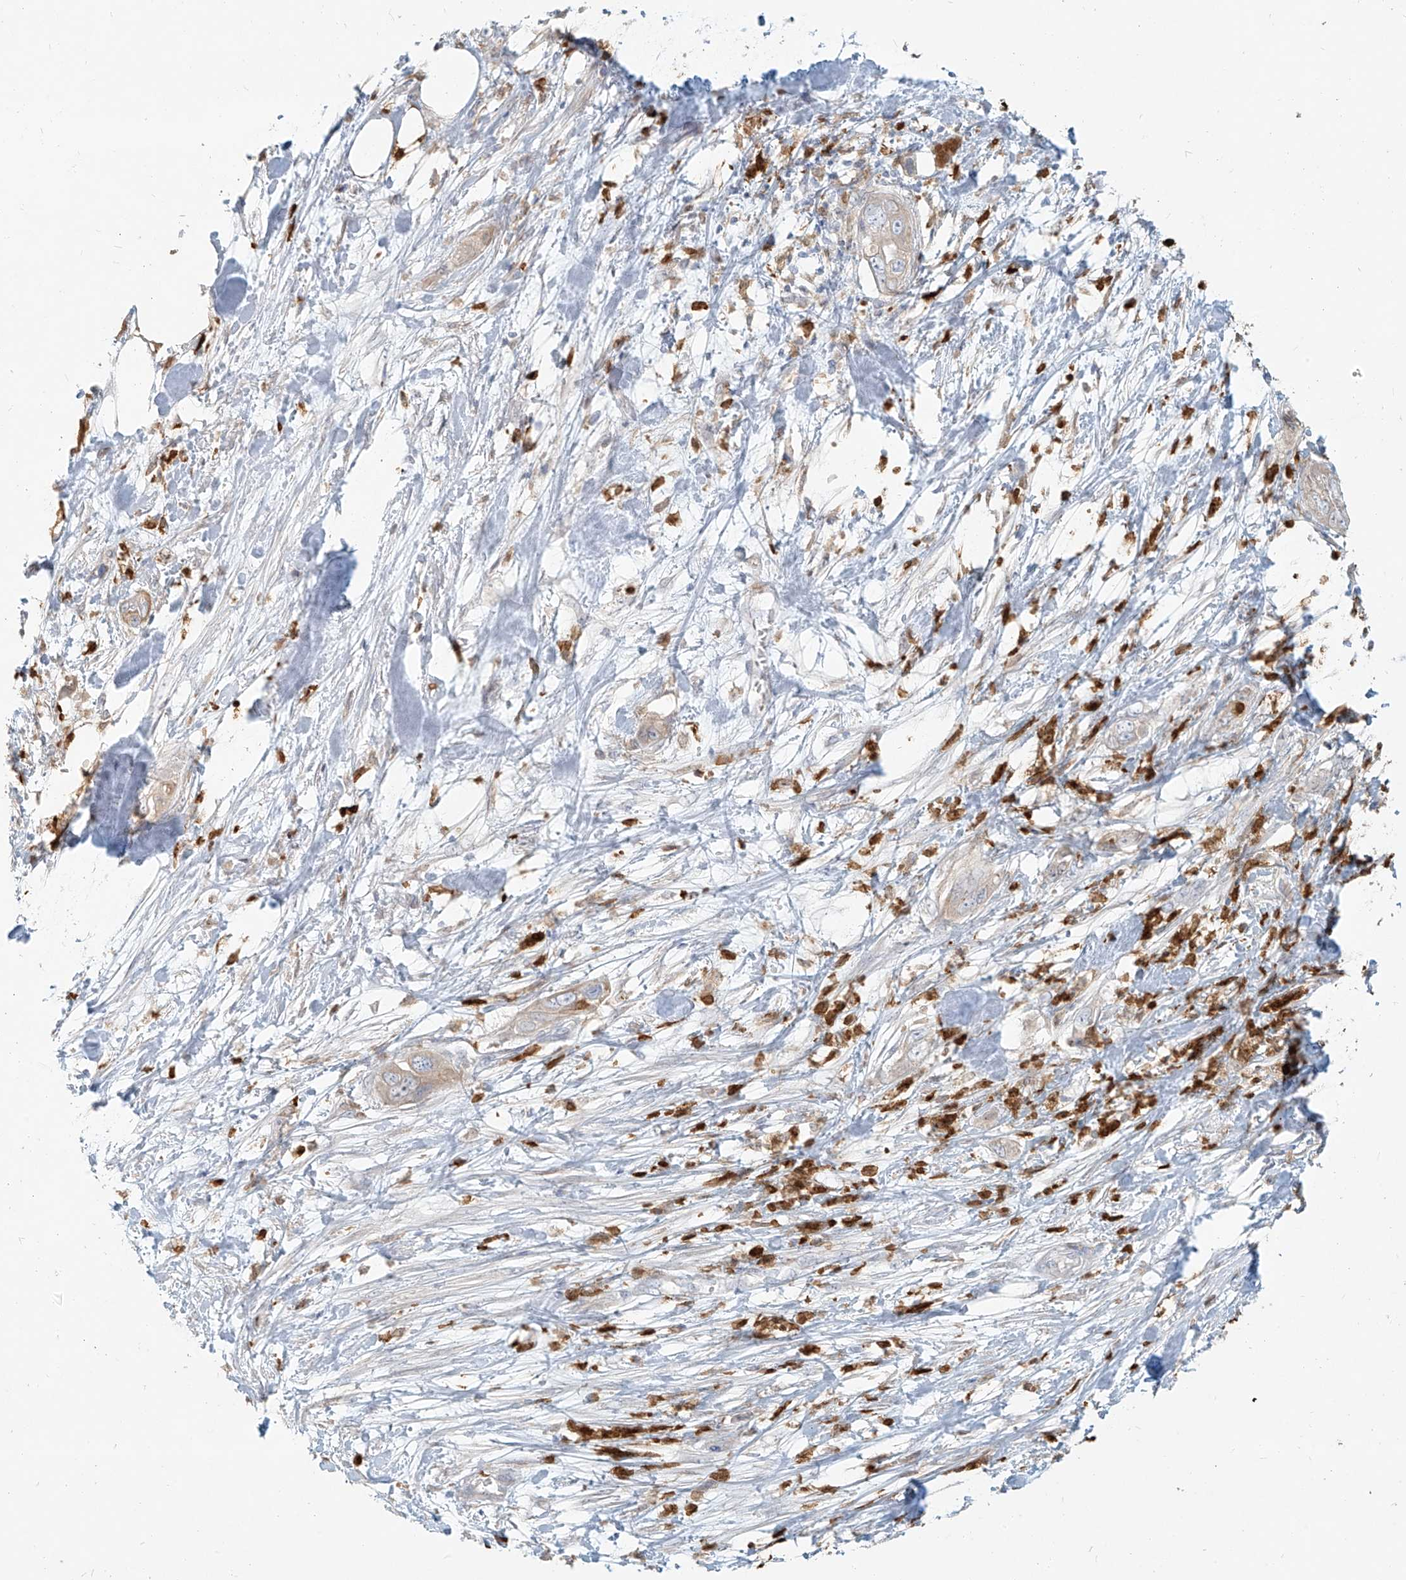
{"staining": {"intensity": "moderate", "quantity": "25%-75%", "location": "cytoplasmic/membranous"}, "tissue": "pancreatic cancer", "cell_type": "Tumor cells", "image_type": "cancer", "snomed": [{"axis": "morphology", "description": "Adenocarcinoma, NOS"}, {"axis": "topography", "description": "Pancreas"}], "caption": "Immunohistochemical staining of human pancreatic cancer (adenocarcinoma) exhibits medium levels of moderate cytoplasmic/membranous staining in about 25%-75% of tumor cells.", "gene": "PGD", "patient": {"sex": "female", "age": 78}}